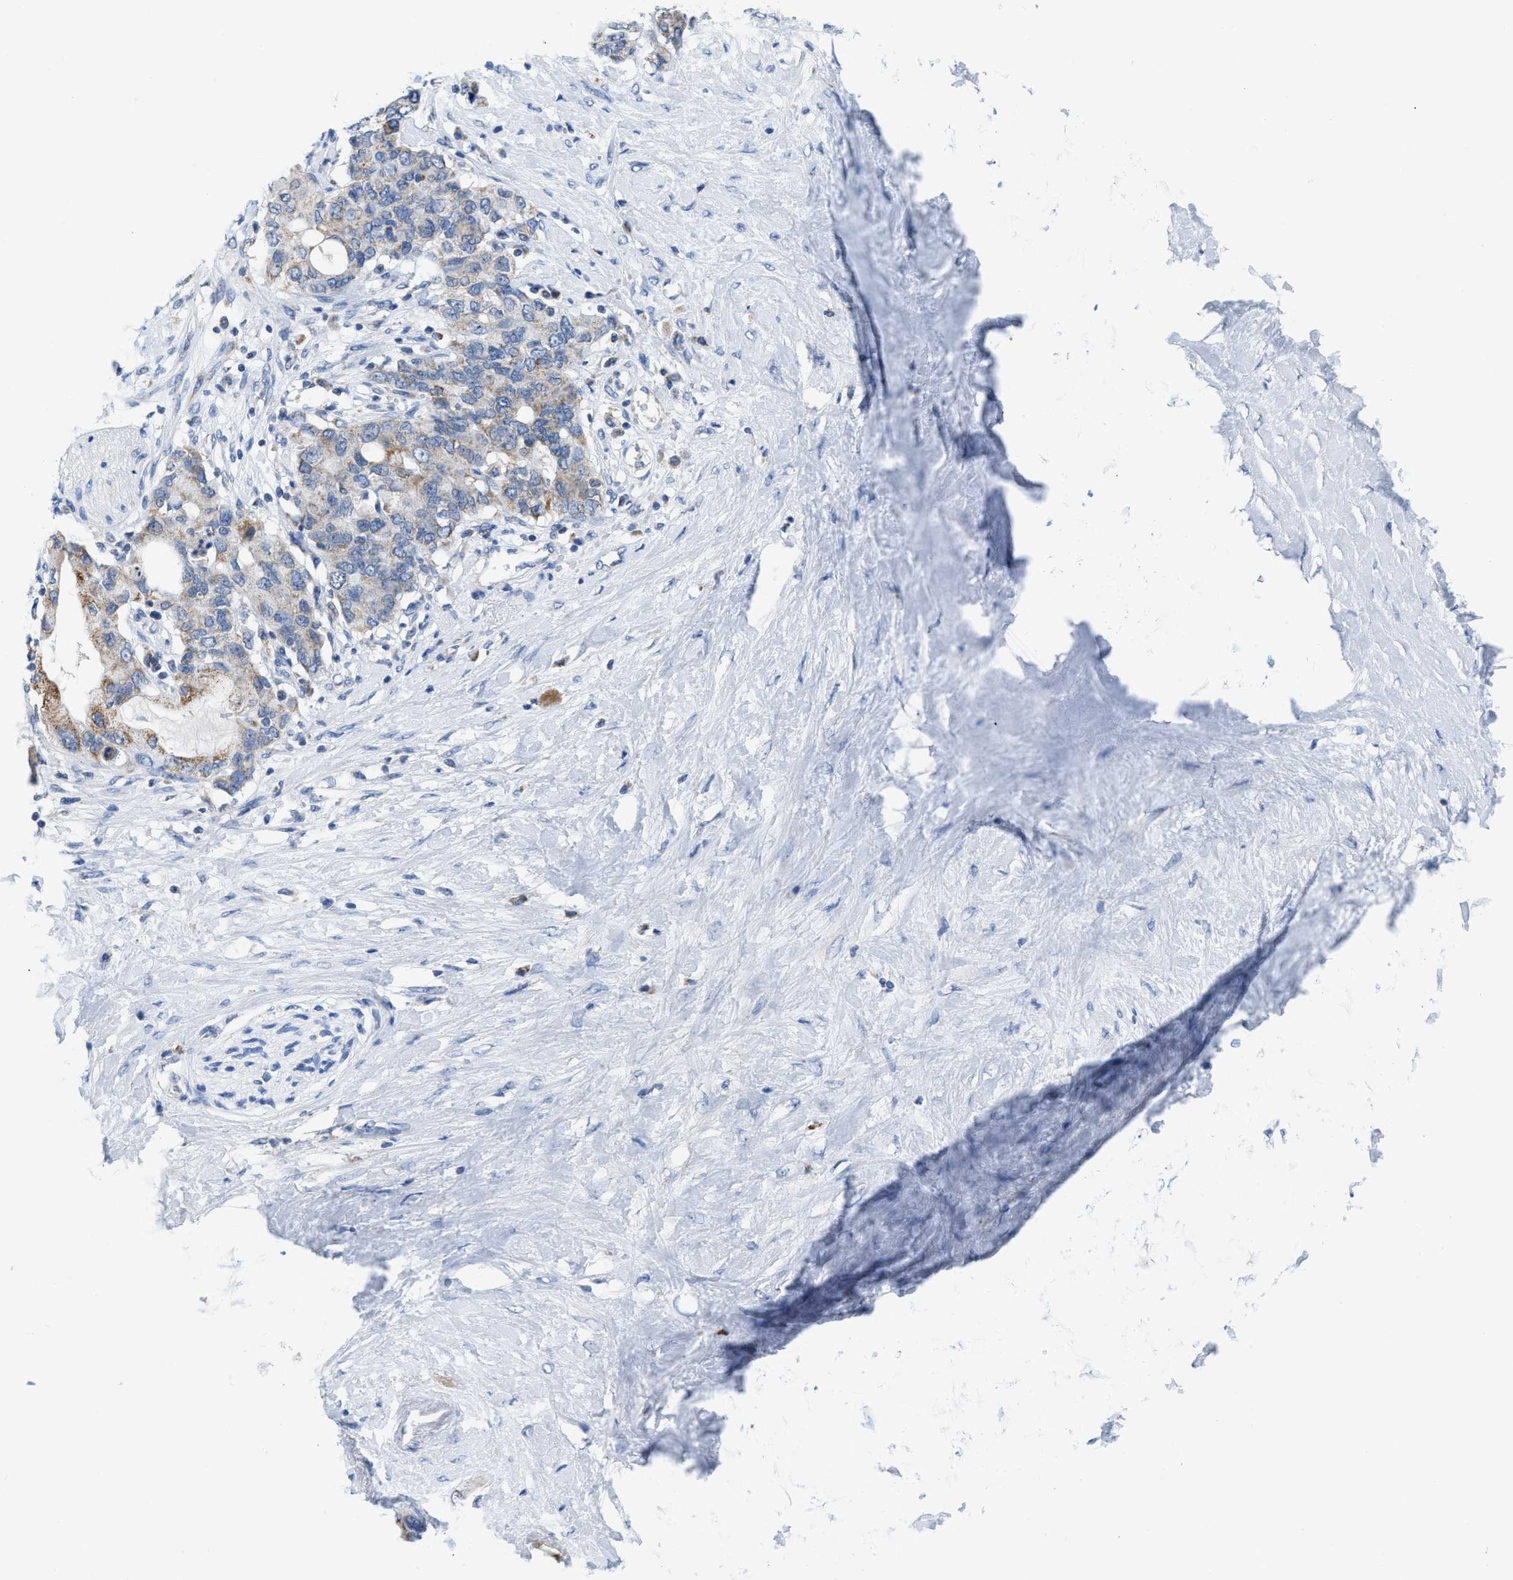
{"staining": {"intensity": "weak", "quantity": "25%-75%", "location": "cytoplasmic/membranous"}, "tissue": "pancreatic cancer", "cell_type": "Tumor cells", "image_type": "cancer", "snomed": [{"axis": "morphology", "description": "Adenocarcinoma, NOS"}, {"axis": "topography", "description": "Pancreas"}], "caption": "Approximately 25%-75% of tumor cells in pancreatic cancer display weak cytoplasmic/membranous protein staining as visualized by brown immunohistochemical staining.", "gene": "ETFA", "patient": {"sex": "female", "age": 56}}